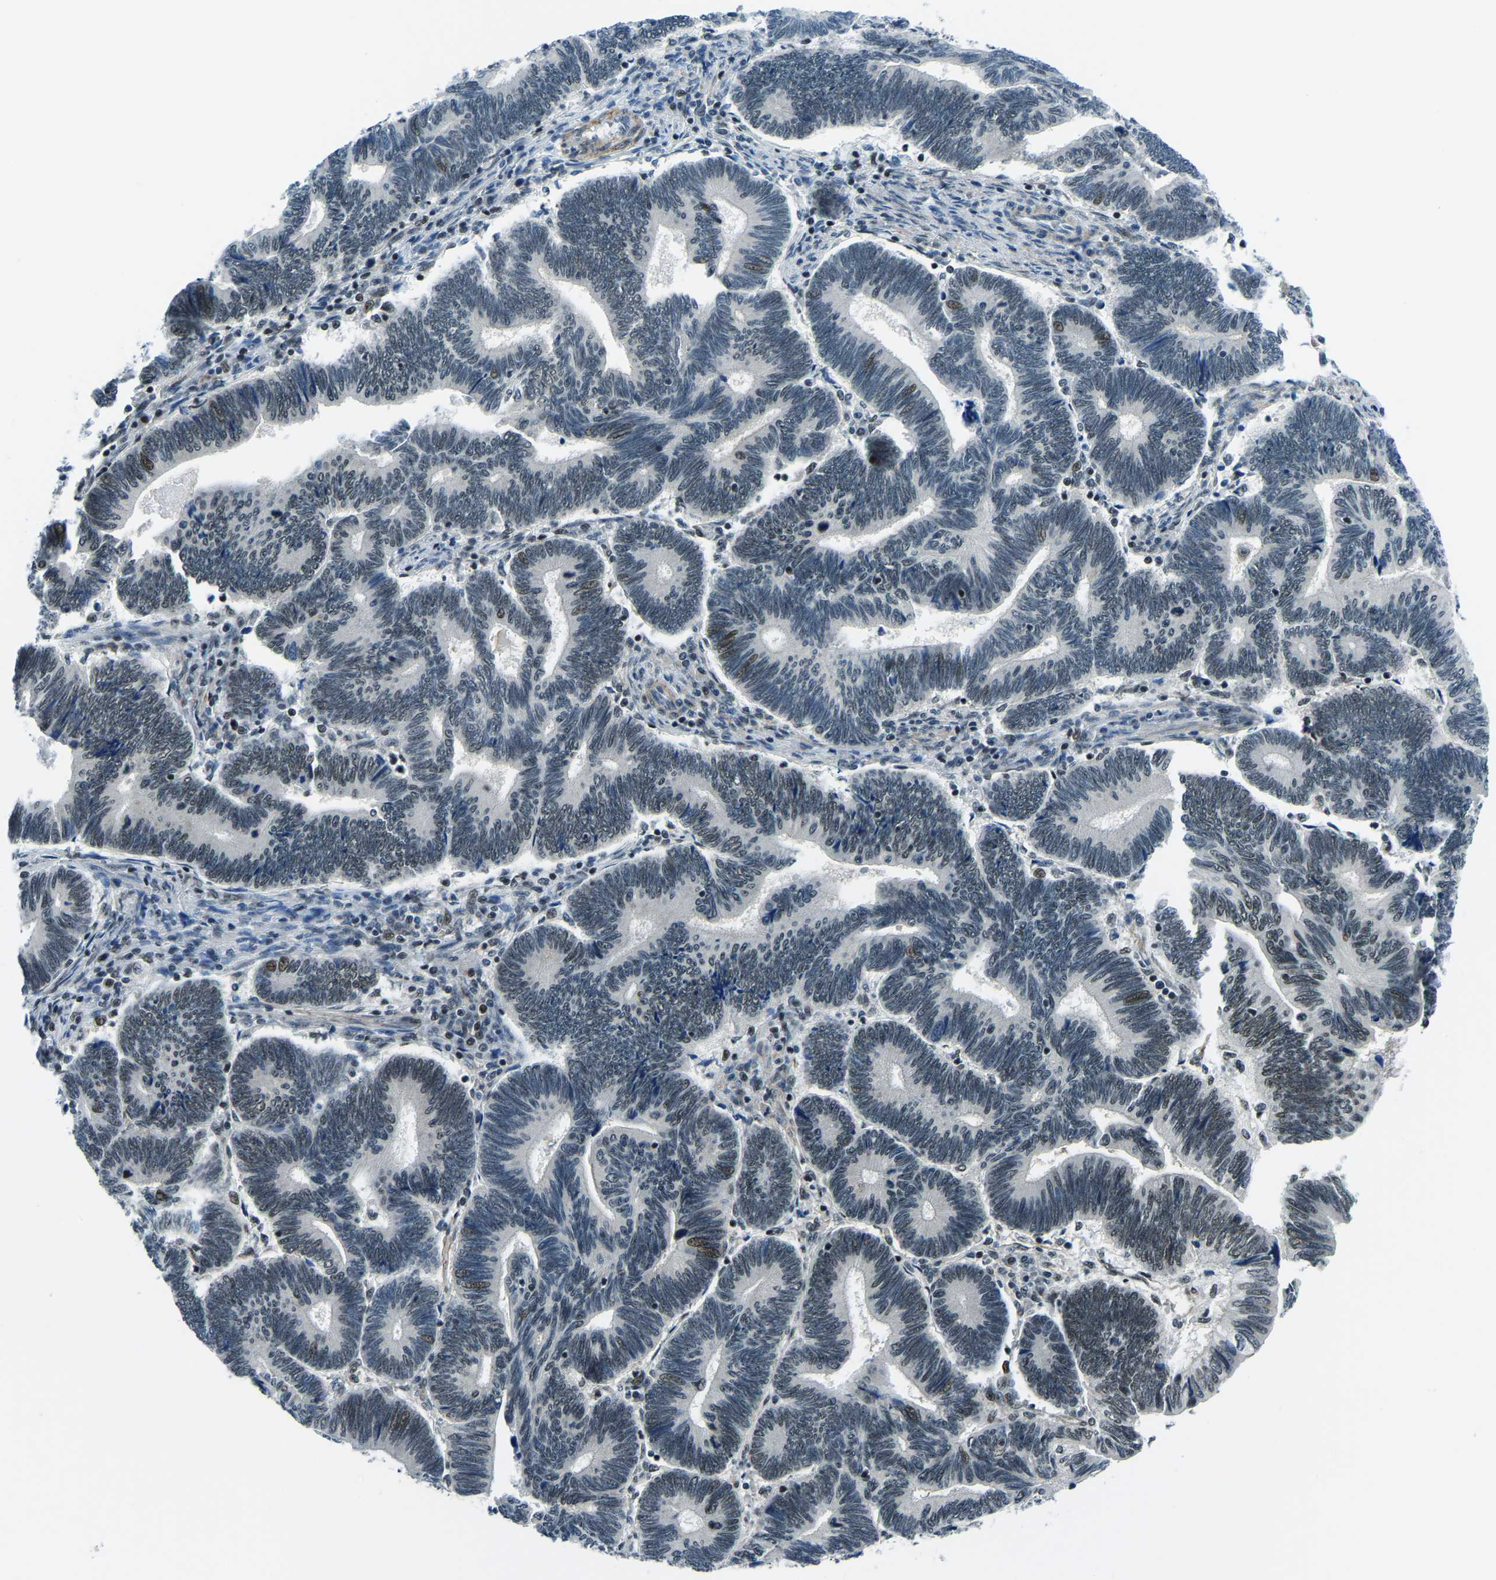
{"staining": {"intensity": "weak", "quantity": "<25%", "location": "nuclear"}, "tissue": "pancreatic cancer", "cell_type": "Tumor cells", "image_type": "cancer", "snomed": [{"axis": "morphology", "description": "Adenocarcinoma, NOS"}, {"axis": "topography", "description": "Pancreas"}], "caption": "The histopathology image shows no staining of tumor cells in pancreatic adenocarcinoma.", "gene": "PRCC", "patient": {"sex": "female", "age": 70}}